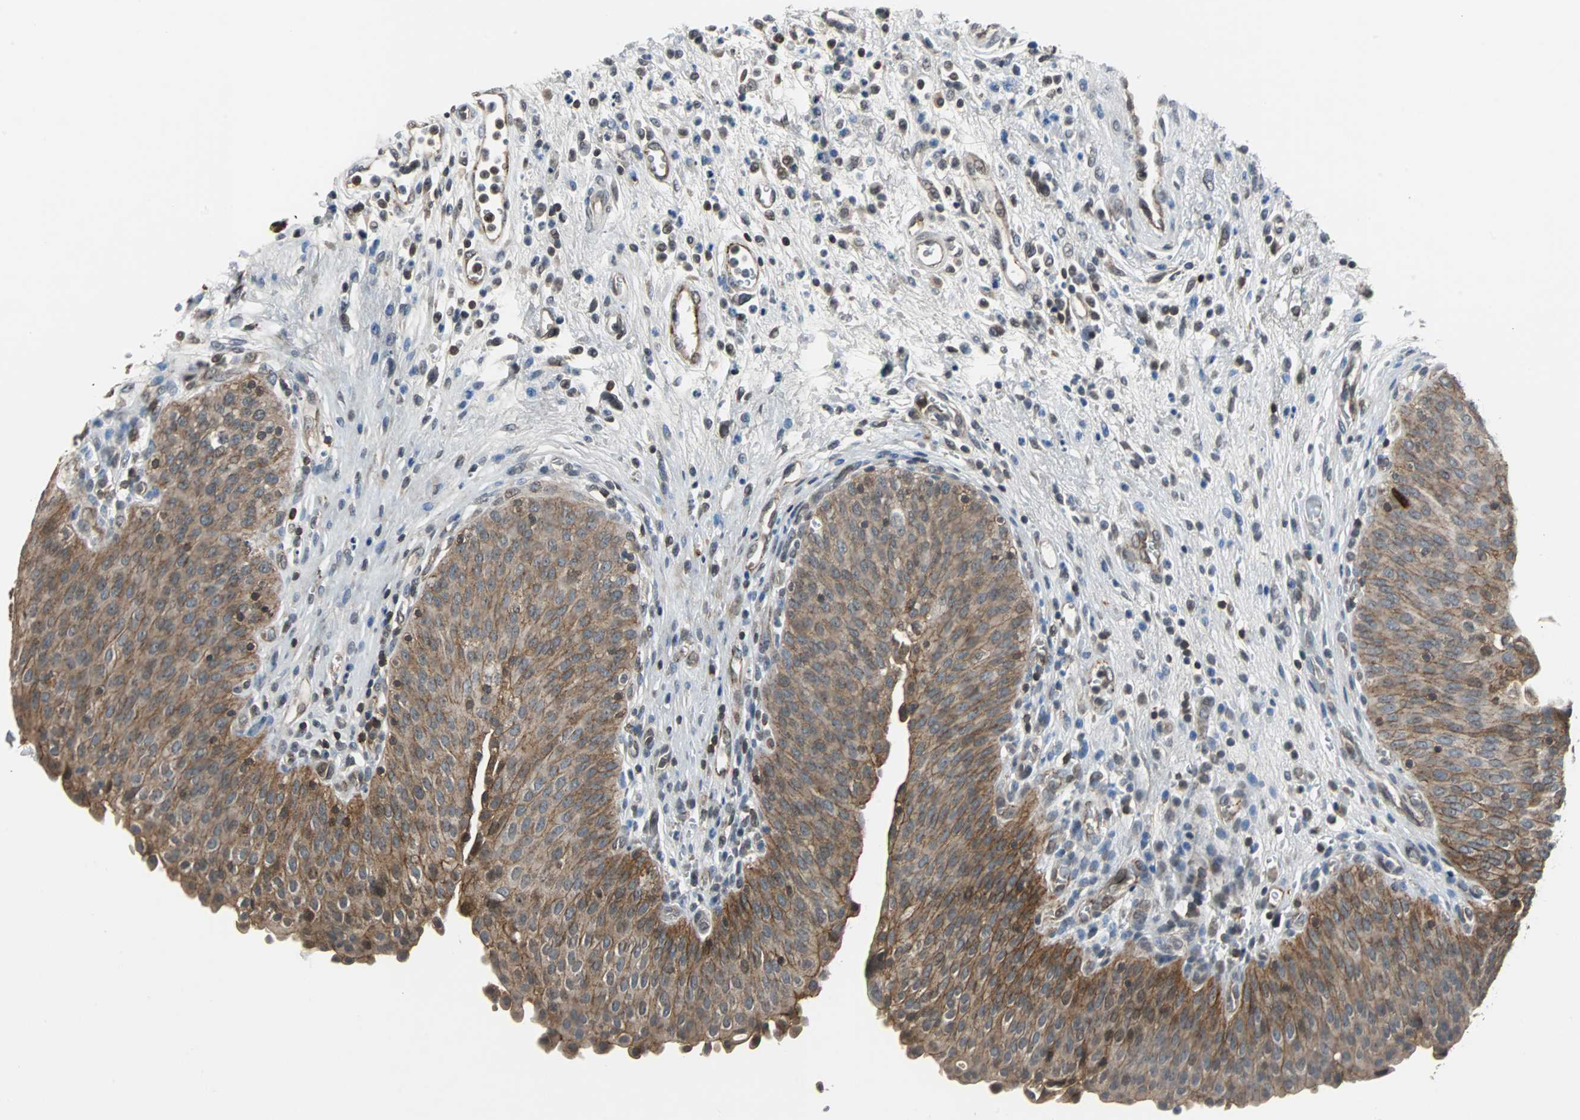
{"staining": {"intensity": "moderate", "quantity": ">75%", "location": "cytoplasmic/membranous"}, "tissue": "urinary bladder", "cell_type": "Urothelial cells", "image_type": "normal", "snomed": [{"axis": "morphology", "description": "Normal tissue, NOS"}, {"axis": "morphology", "description": "Dysplasia, NOS"}, {"axis": "topography", "description": "Urinary bladder"}], "caption": "Urothelial cells display medium levels of moderate cytoplasmic/membranous staining in approximately >75% of cells in normal human urinary bladder. (Stains: DAB (3,3'-diaminobenzidine) in brown, nuclei in blue, Microscopy: brightfield microscopy at high magnification).", "gene": "LSR", "patient": {"sex": "male", "age": 35}}